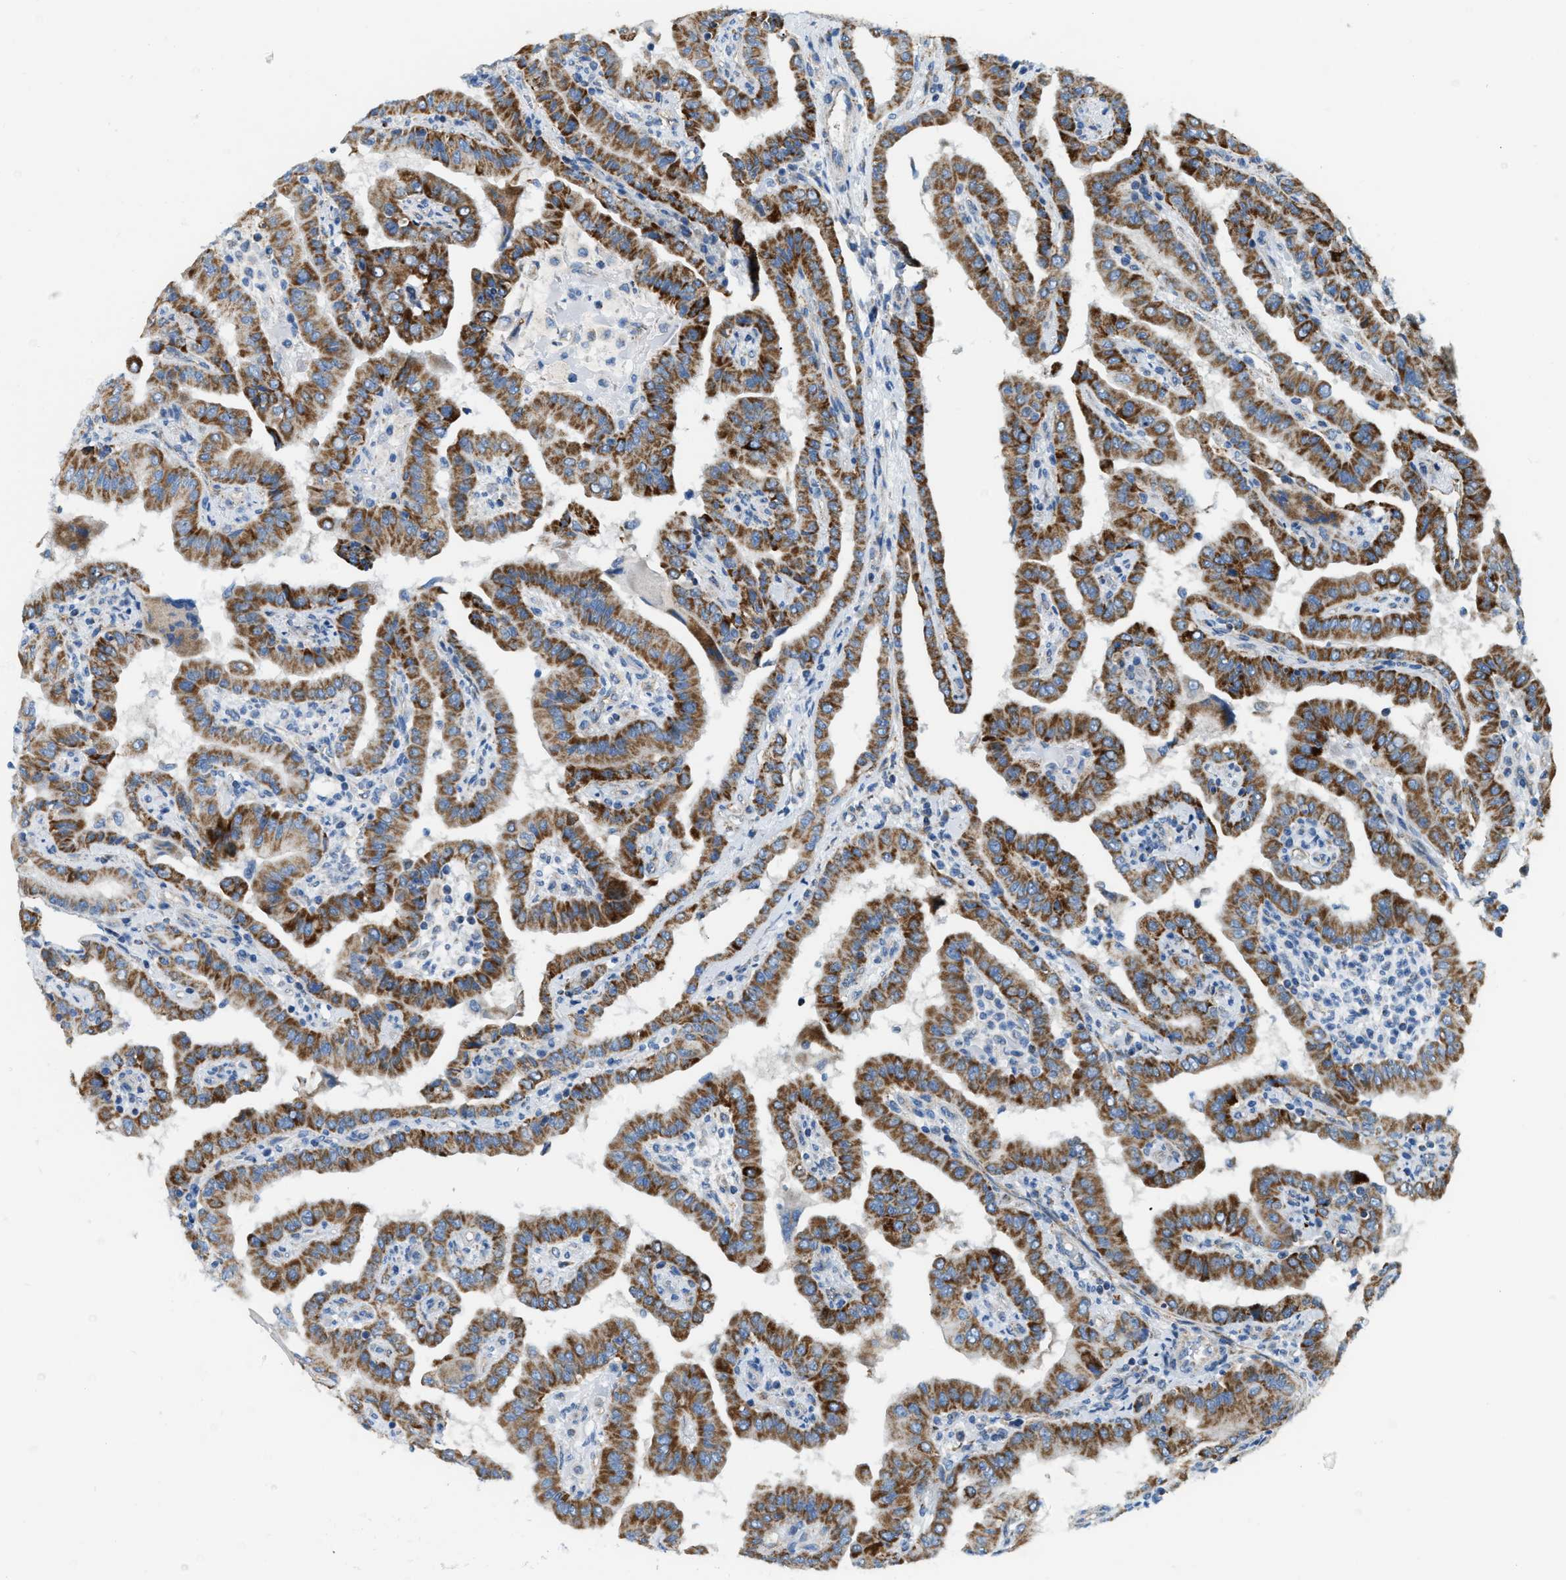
{"staining": {"intensity": "strong", "quantity": ">75%", "location": "cytoplasmic/membranous"}, "tissue": "thyroid cancer", "cell_type": "Tumor cells", "image_type": "cancer", "snomed": [{"axis": "morphology", "description": "Papillary adenocarcinoma, NOS"}, {"axis": "topography", "description": "Thyroid gland"}], "caption": "A high amount of strong cytoplasmic/membranous positivity is identified in approximately >75% of tumor cells in thyroid cancer tissue.", "gene": "JADE1", "patient": {"sex": "male", "age": 33}}